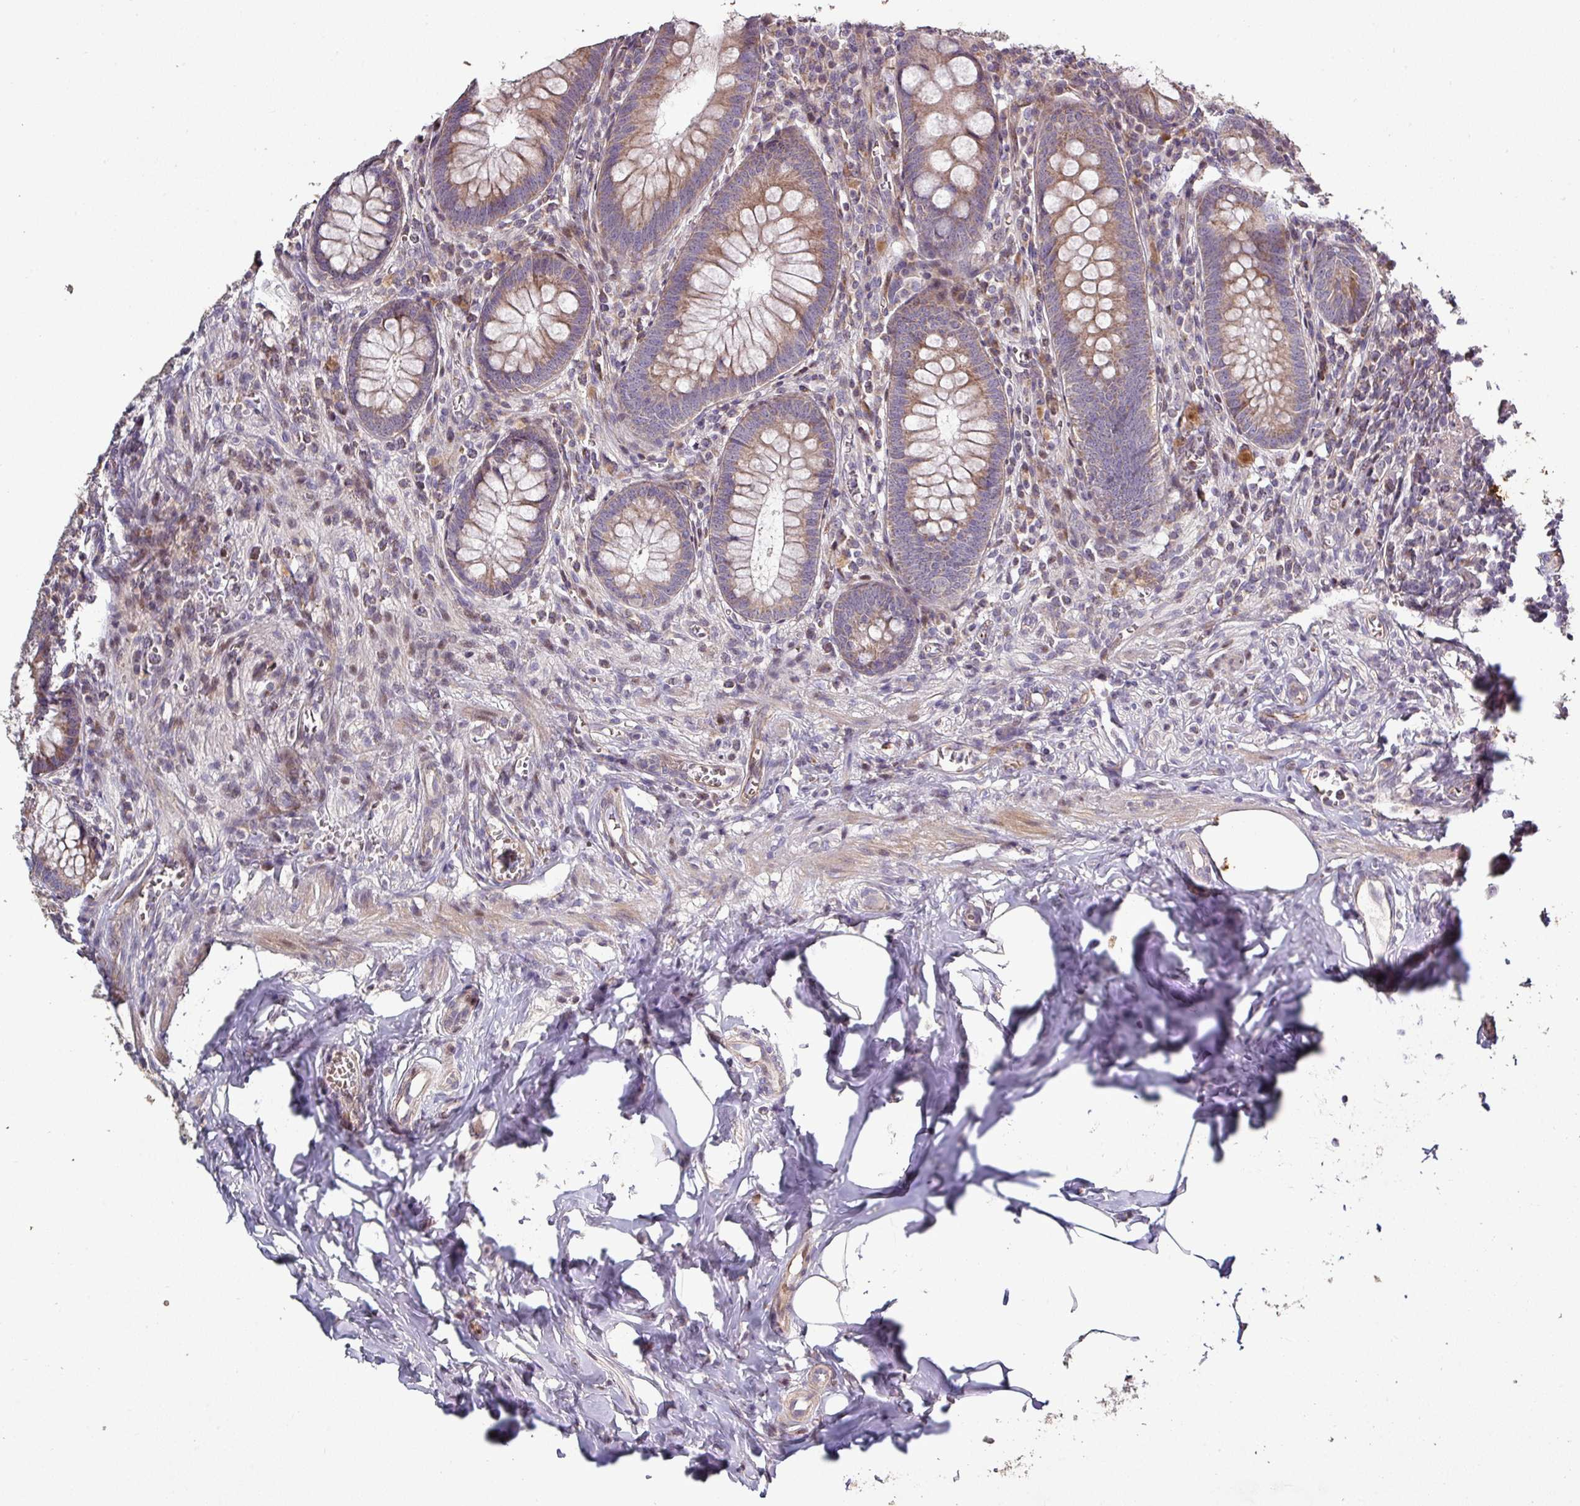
{"staining": {"intensity": "moderate", "quantity": ">75%", "location": "cytoplasmic/membranous"}, "tissue": "appendix", "cell_type": "Glandular cells", "image_type": "normal", "snomed": [{"axis": "morphology", "description": "Normal tissue, NOS"}, {"axis": "topography", "description": "Appendix"}], "caption": "The histopathology image shows a brown stain indicating the presence of a protein in the cytoplasmic/membranous of glandular cells in appendix.", "gene": "RPL23A", "patient": {"sex": "male", "age": 56}}